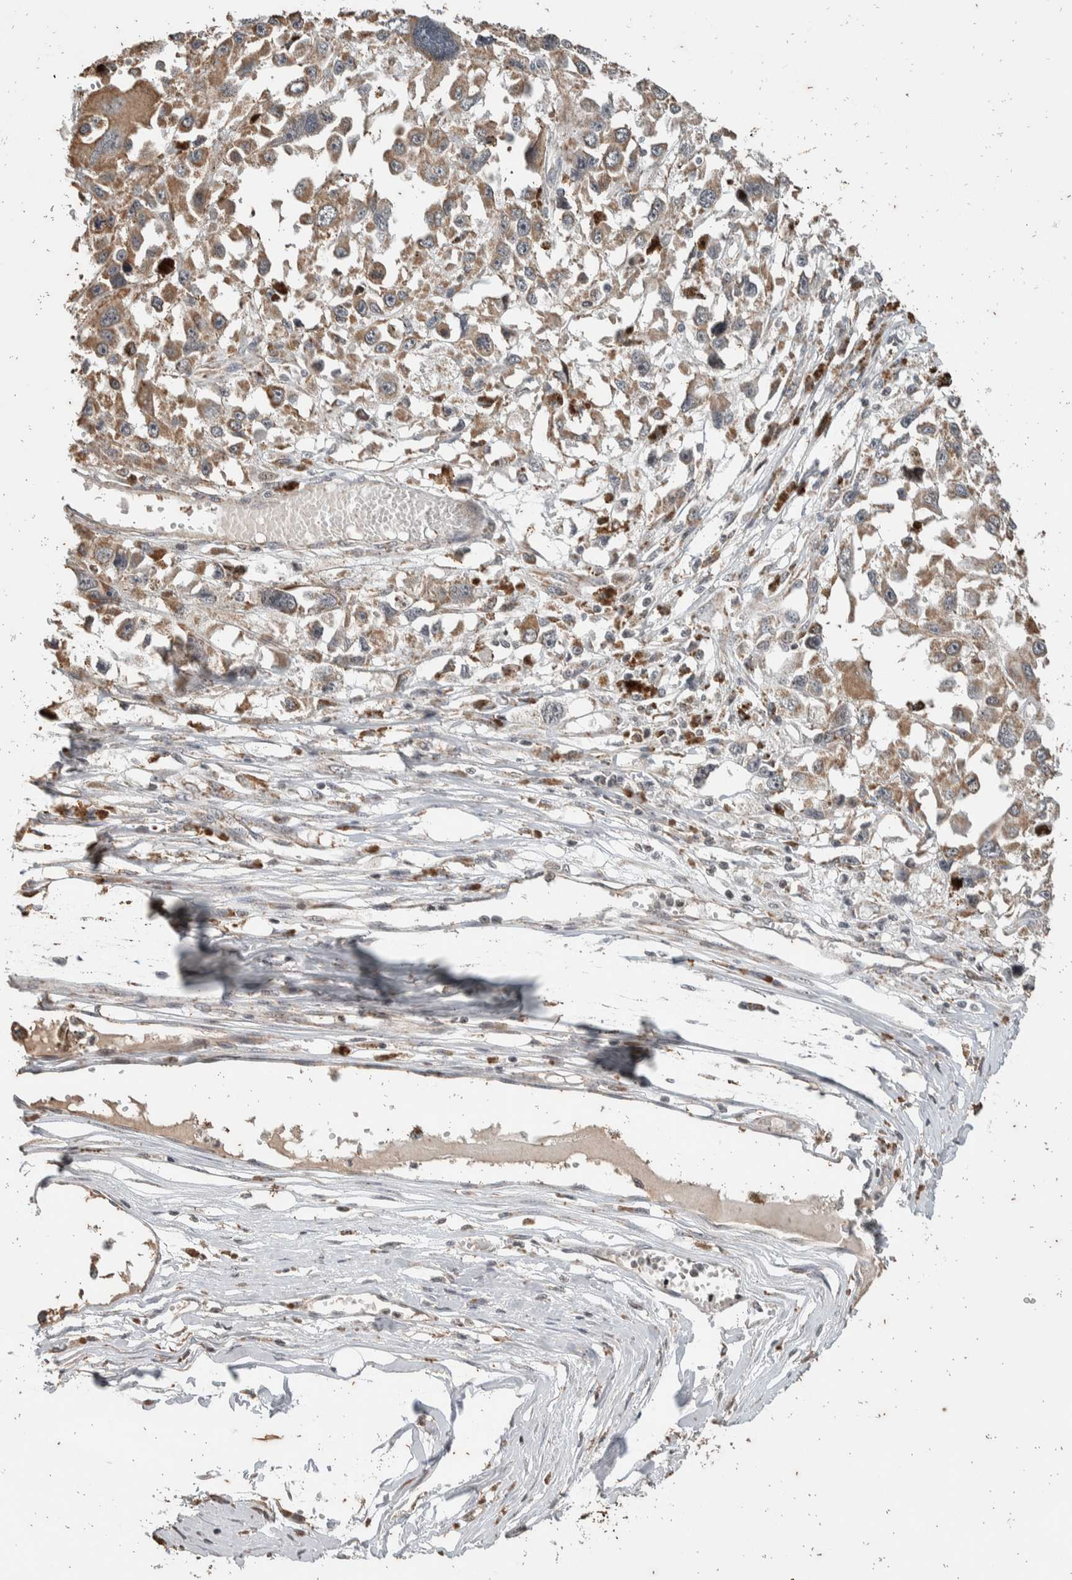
{"staining": {"intensity": "weak", "quantity": ">75%", "location": "cytoplasmic/membranous"}, "tissue": "melanoma", "cell_type": "Tumor cells", "image_type": "cancer", "snomed": [{"axis": "morphology", "description": "Malignant melanoma, Metastatic site"}, {"axis": "topography", "description": "Lymph node"}], "caption": "Immunohistochemistry (DAB) staining of malignant melanoma (metastatic site) demonstrates weak cytoplasmic/membranous protein positivity in approximately >75% of tumor cells. (brown staining indicates protein expression, while blue staining denotes nuclei).", "gene": "ATXN7L1", "patient": {"sex": "male", "age": 59}}